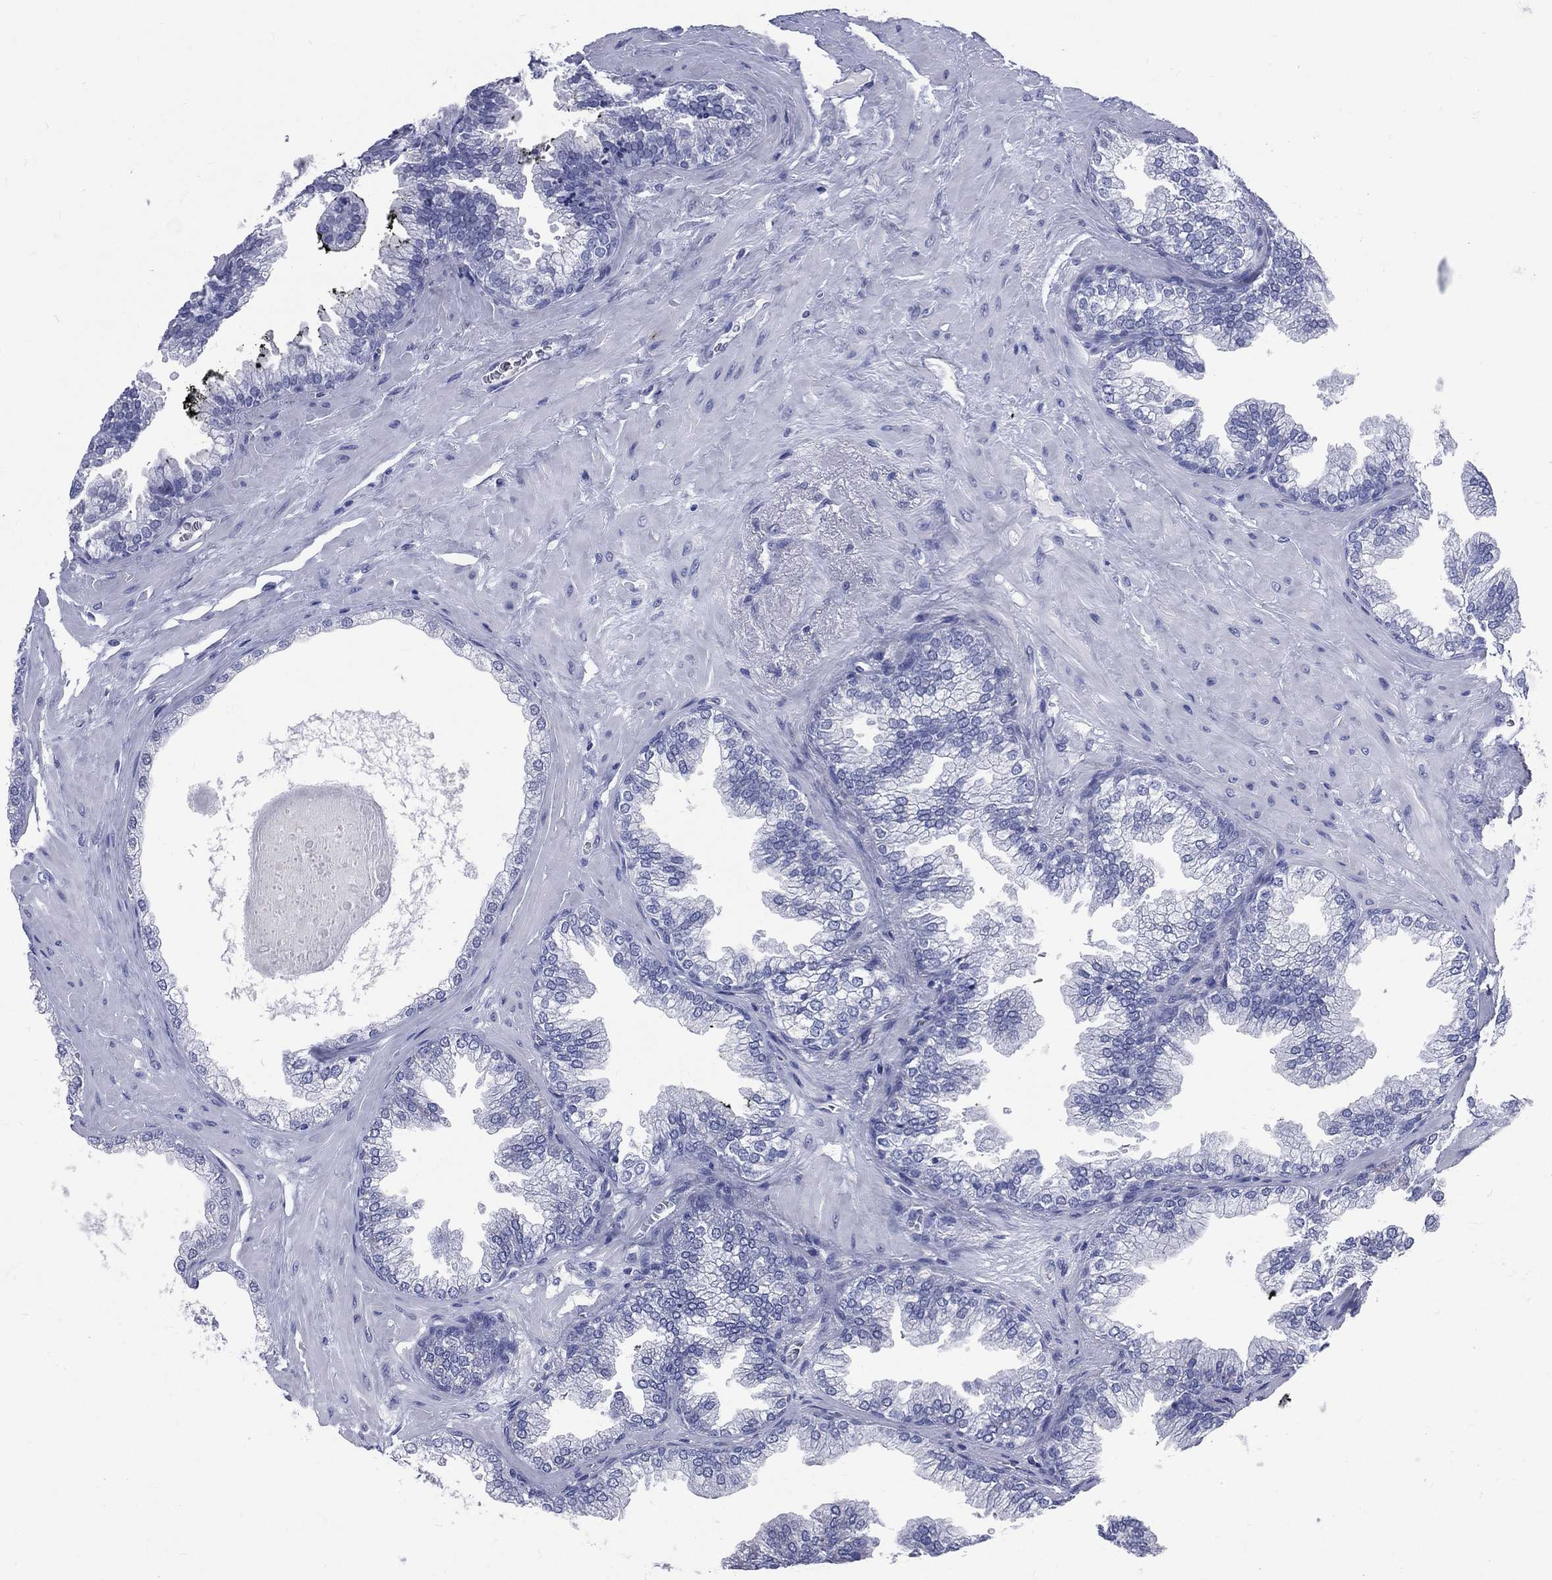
{"staining": {"intensity": "negative", "quantity": "none", "location": "none"}, "tissue": "prostate cancer", "cell_type": "Tumor cells", "image_type": "cancer", "snomed": [{"axis": "morphology", "description": "Adenocarcinoma, Low grade"}, {"axis": "topography", "description": "Prostate"}], "caption": "Tumor cells show no significant protein expression in prostate cancer (low-grade adenocarcinoma).", "gene": "MLLT10", "patient": {"sex": "male", "age": 72}}